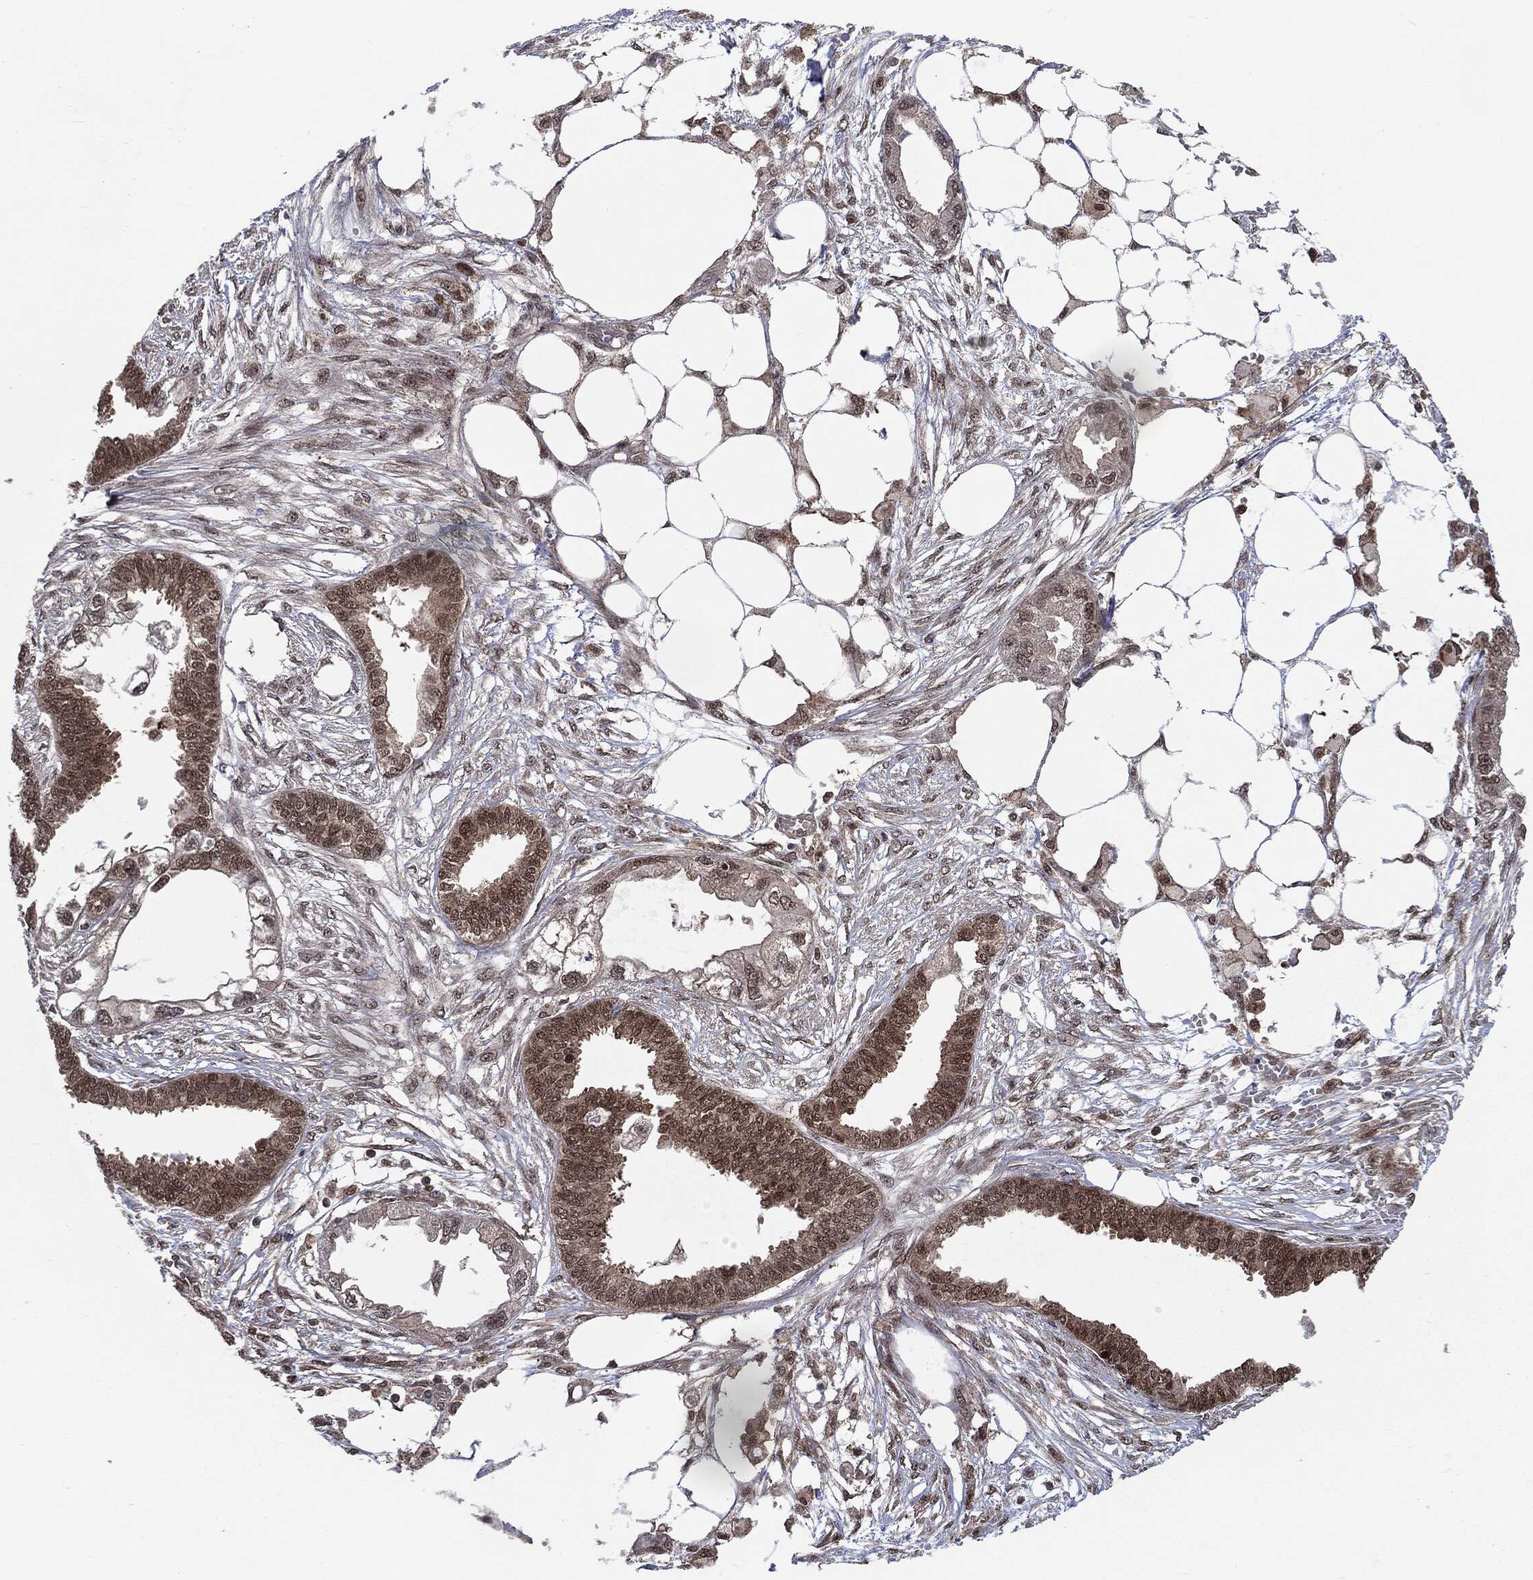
{"staining": {"intensity": "weak", "quantity": "25%-75%", "location": "cytoplasmic/membranous,nuclear"}, "tissue": "endometrial cancer", "cell_type": "Tumor cells", "image_type": "cancer", "snomed": [{"axis": "morphology", "description": "Adenocarcinoma, NOS"}, {"axis": "morphology", "description": "Adenocarcinoma, metastatic, NOS"}, {"axis": "topography", "description": "Adipose tissue"}, {"axis": "topography", "description": "Endometrium"}], "caption": "Endometrial cancer (metastatic adenocarcinoma) stained with DAB (3,3'-diaminobenzidine) immunohistochemistry shows low levels of weak cytoplasmic/membranous and nuclear staining in approximately 25%-75% of tumor cells.", "gene": "PTPA", "patient": {"sex": "female", "age": 67}}